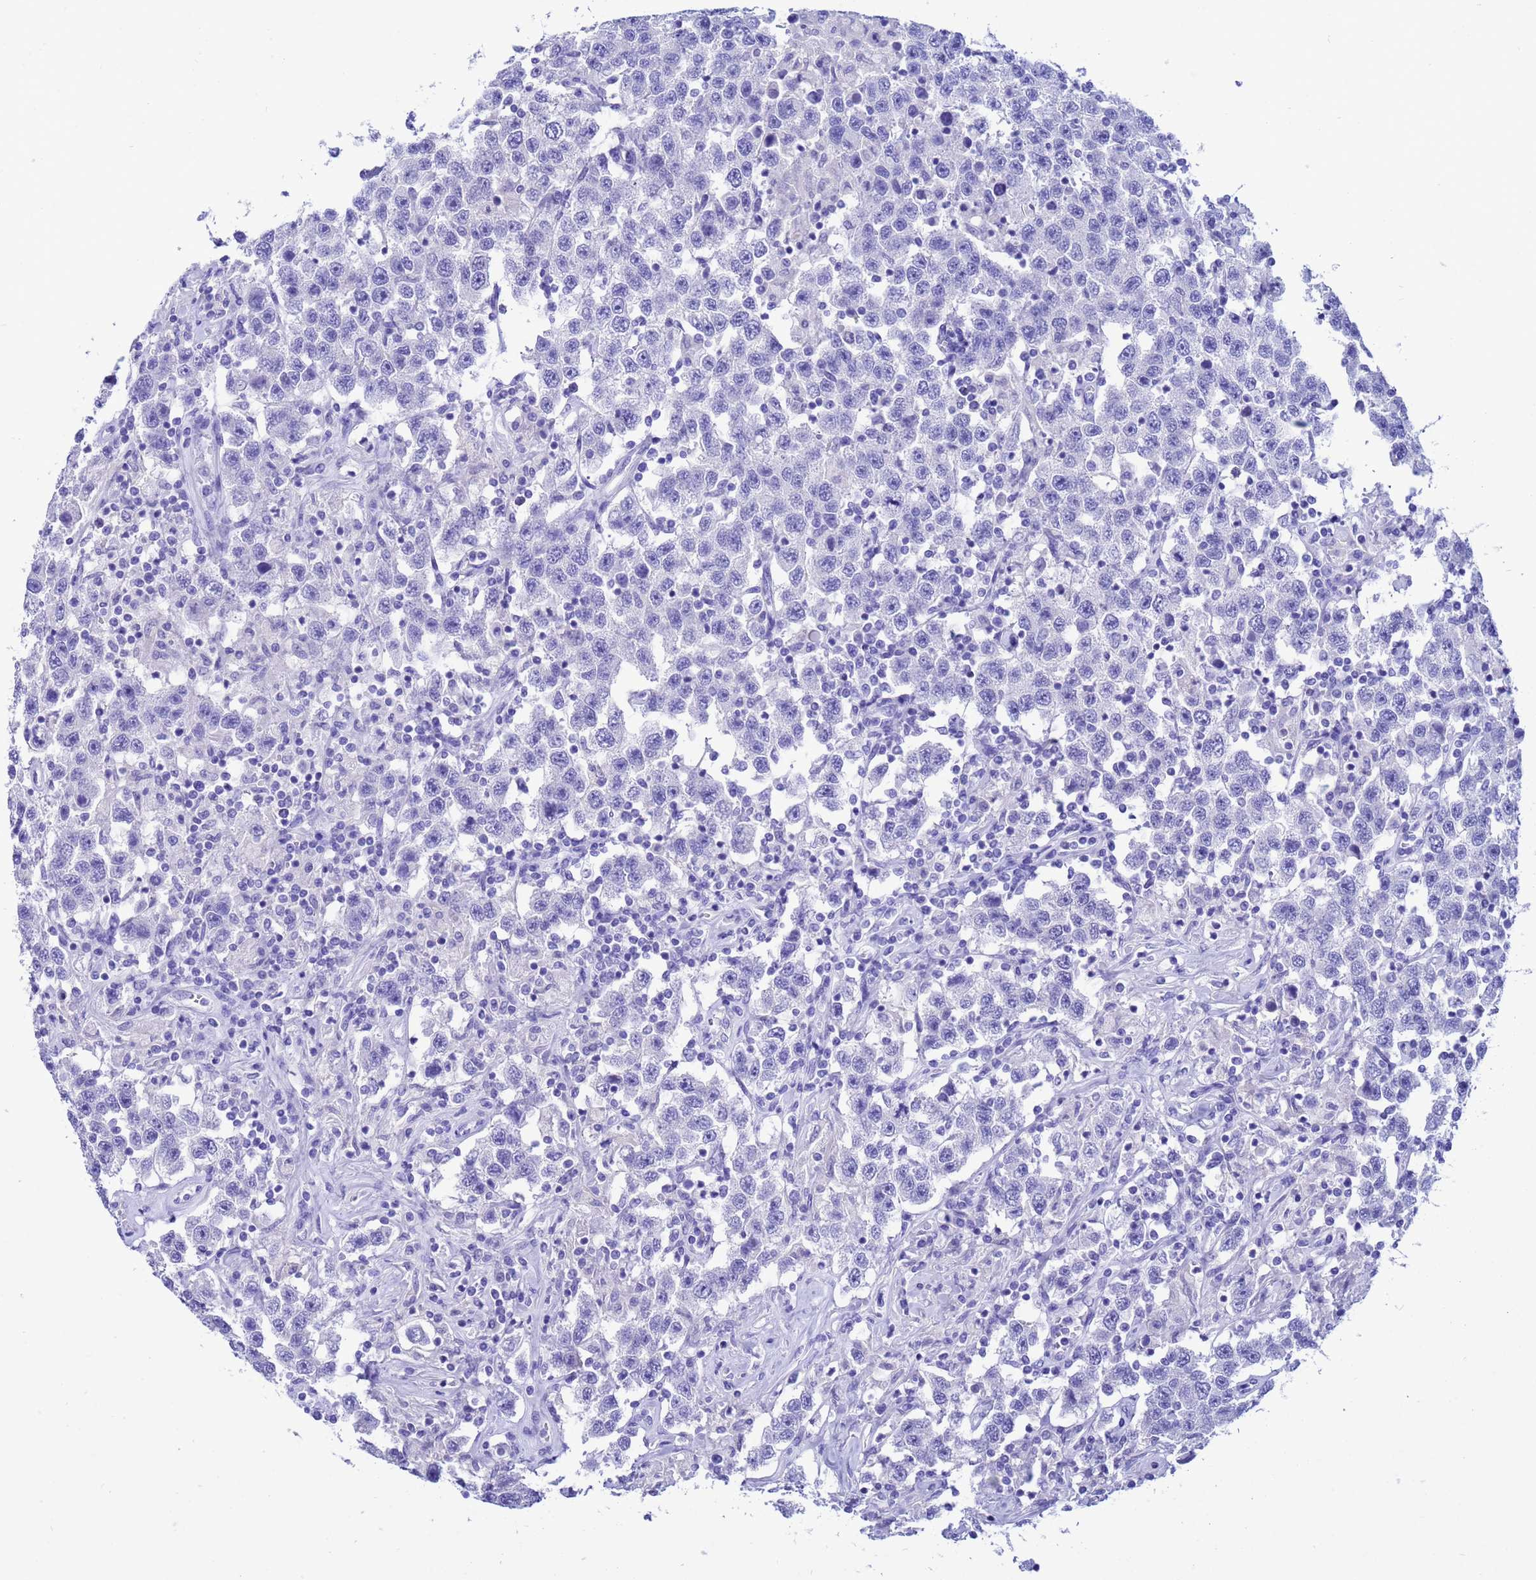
{"staining": {"intensity": "negative", "quantity": "none", "location": "none"}, "tissue": "testis cancer", "cell_type": "Tumor cells", "image_type": "cancer", "snomed": [{"axis": "morphology", "description": "Seminoma, NOS"}, {"axis": "topography", "description": "Testis"}], "caption": "Human testis cancer stained for a protein using IHC demonstrates no positivity in tumor cells.", "gene": "AKR1C2", "patient": {"sex": "male", "age": 41}}